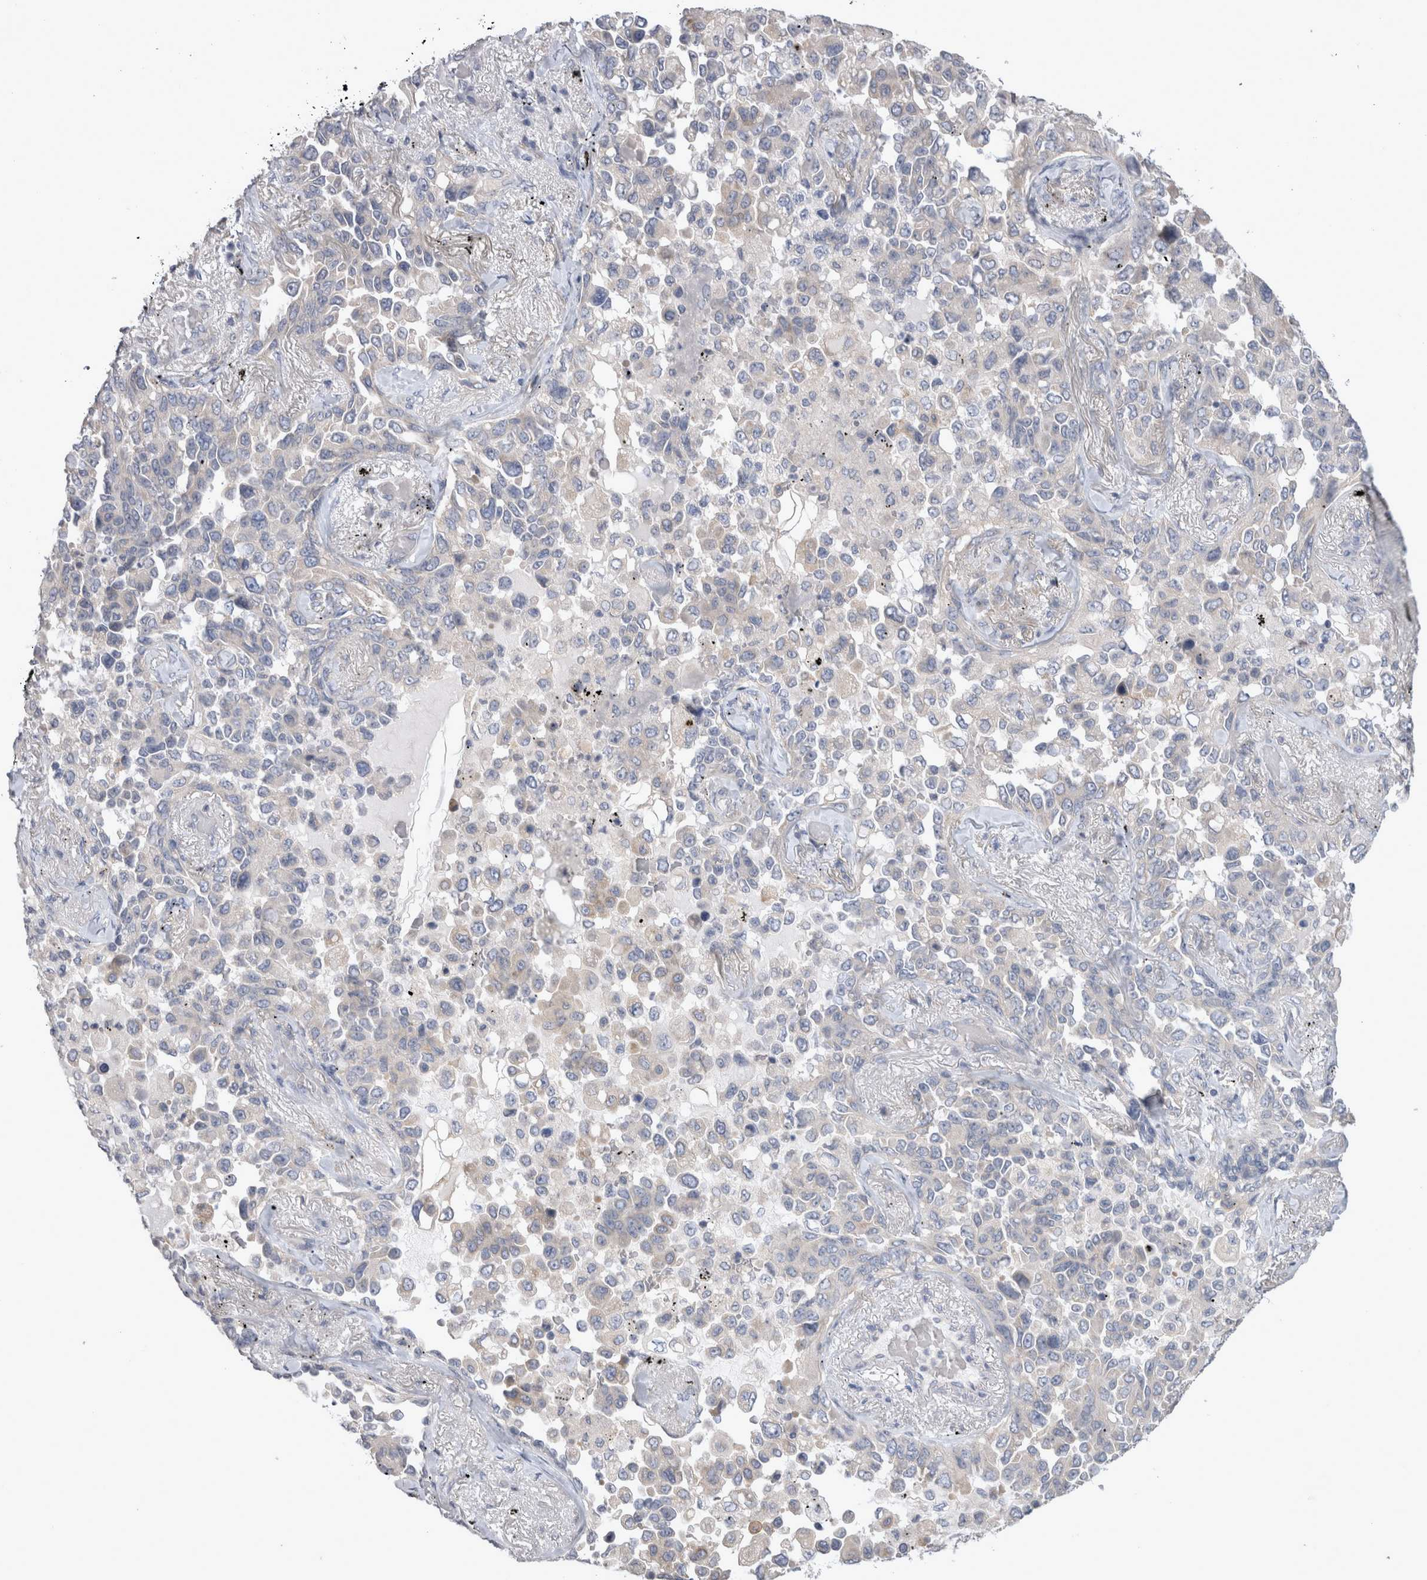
{"staining": {"intensity": "negative", "quantity": "none", "location": "none"}, "tissue": "lung cancer", "cell_type": "Tumor cells", "image_type": "cancer", "snomed": [{"axis": "morphology", "description": "Adenocarcinoma, NOS"}, {"axis": "topography", "description": "Lung"}], "caption": "An image of lung cancer stained for a protein demonstrates no brown staining in tumor cells.", "gene": "LRRC40", "patient": {"sex": "female", "age": 67}}